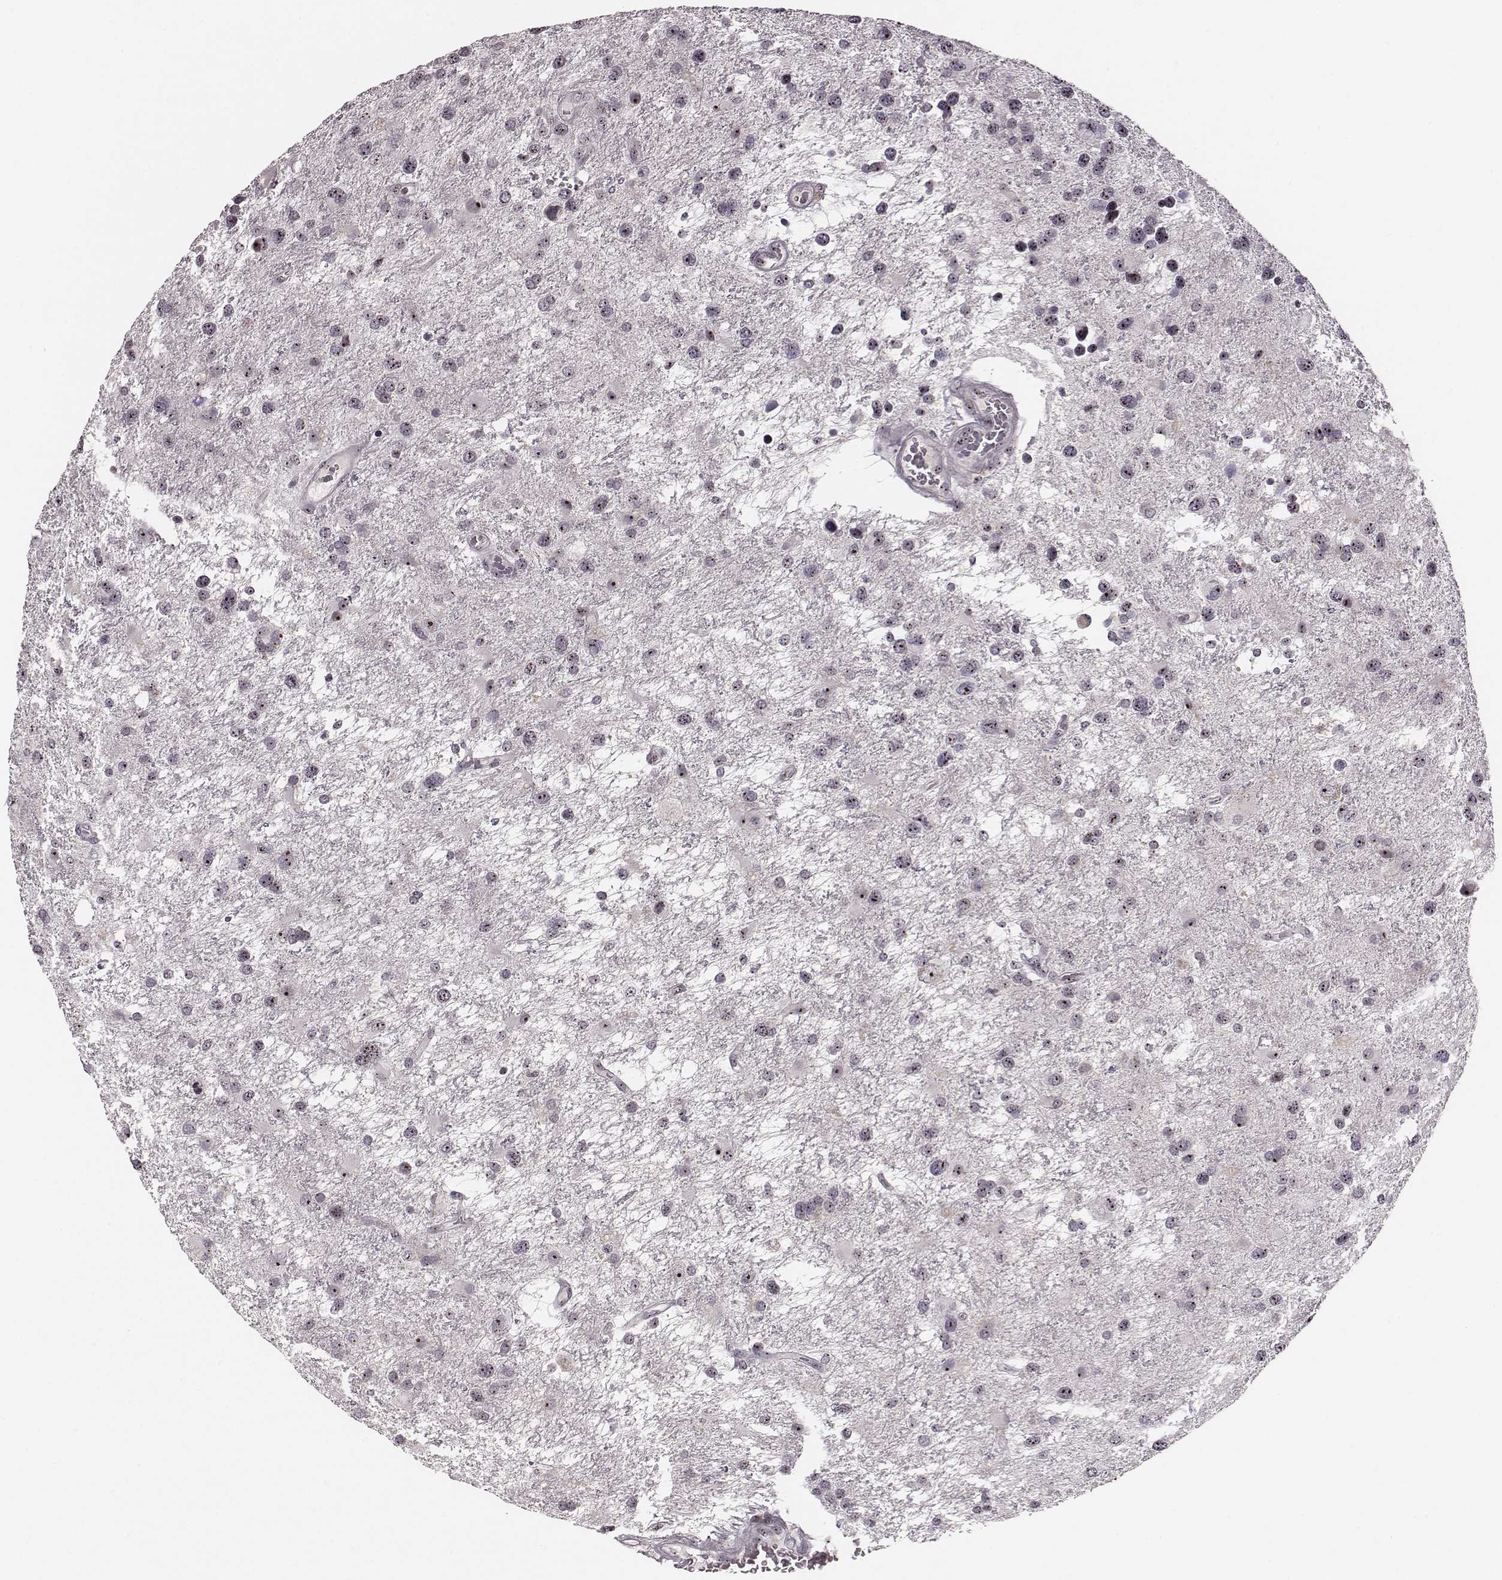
{"staining": {"intensity": "moderate", "quantity": ">75%", "location": "nuclear"}, "tissue": "glioma", "cell_type": "Tumor cells", "image_type": "cancer", "snomed": [{"axis": "morphology", "description": "Glioma, malignant, NOS"}, {"axis": "morphology", "description": "Glioma, malignant, High grade"}, {"axis": "topography", "description": "Brain"}], "caption": "IHC micrograph of human high-grade glioma (malignant) stained for a protein (brown), which displays medium levels of moderate nuclear staining in about >75% of tumor cells.", "gene": "NOP56", "patient": {"sex": "female", "age": 71}}